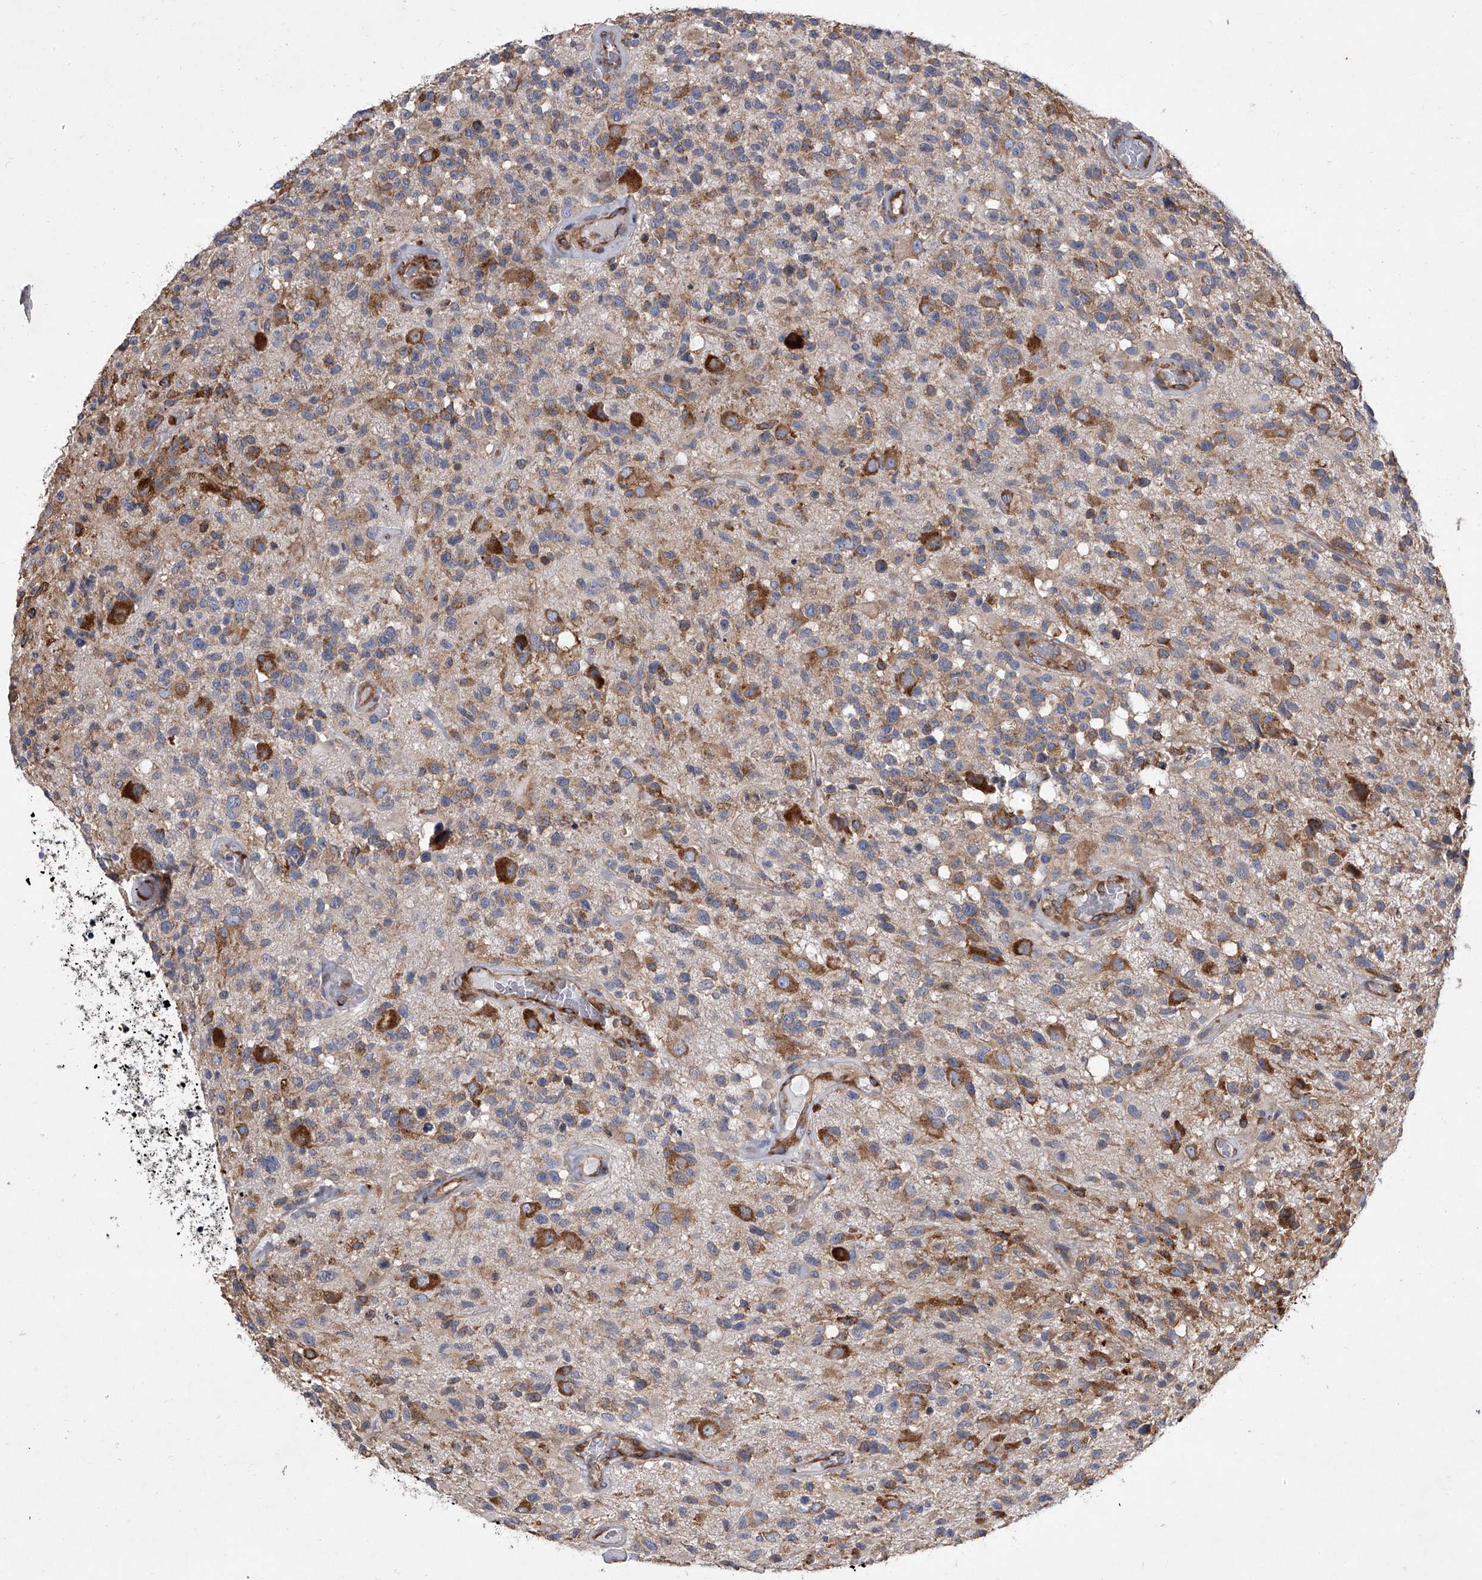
{"staining": {"intensity": "weak", "quantity": "25%-75%", "location": "cytoplasmic/membranous"}, "tissue": "glioma", "cell_type": "Tumor cells", "image_type": "cancer", "snomed": [{"axis": "morphology", "description": "Glioma, malignant, High grade"}, {"axis": "morphology", "description": "Glioblastoma, NOS"}, {"axis": "topography", "description": "Brain"}], "caption": "A high-resolution photomicrograph shows IHC staining of high-grade glioma (malignant), which reveals weak cytoplasmic/membranous positivity in about 25%-75% of tumor cells.", "gene": "EIF2S2", "patient": {"sex": "male", "age": 60}}